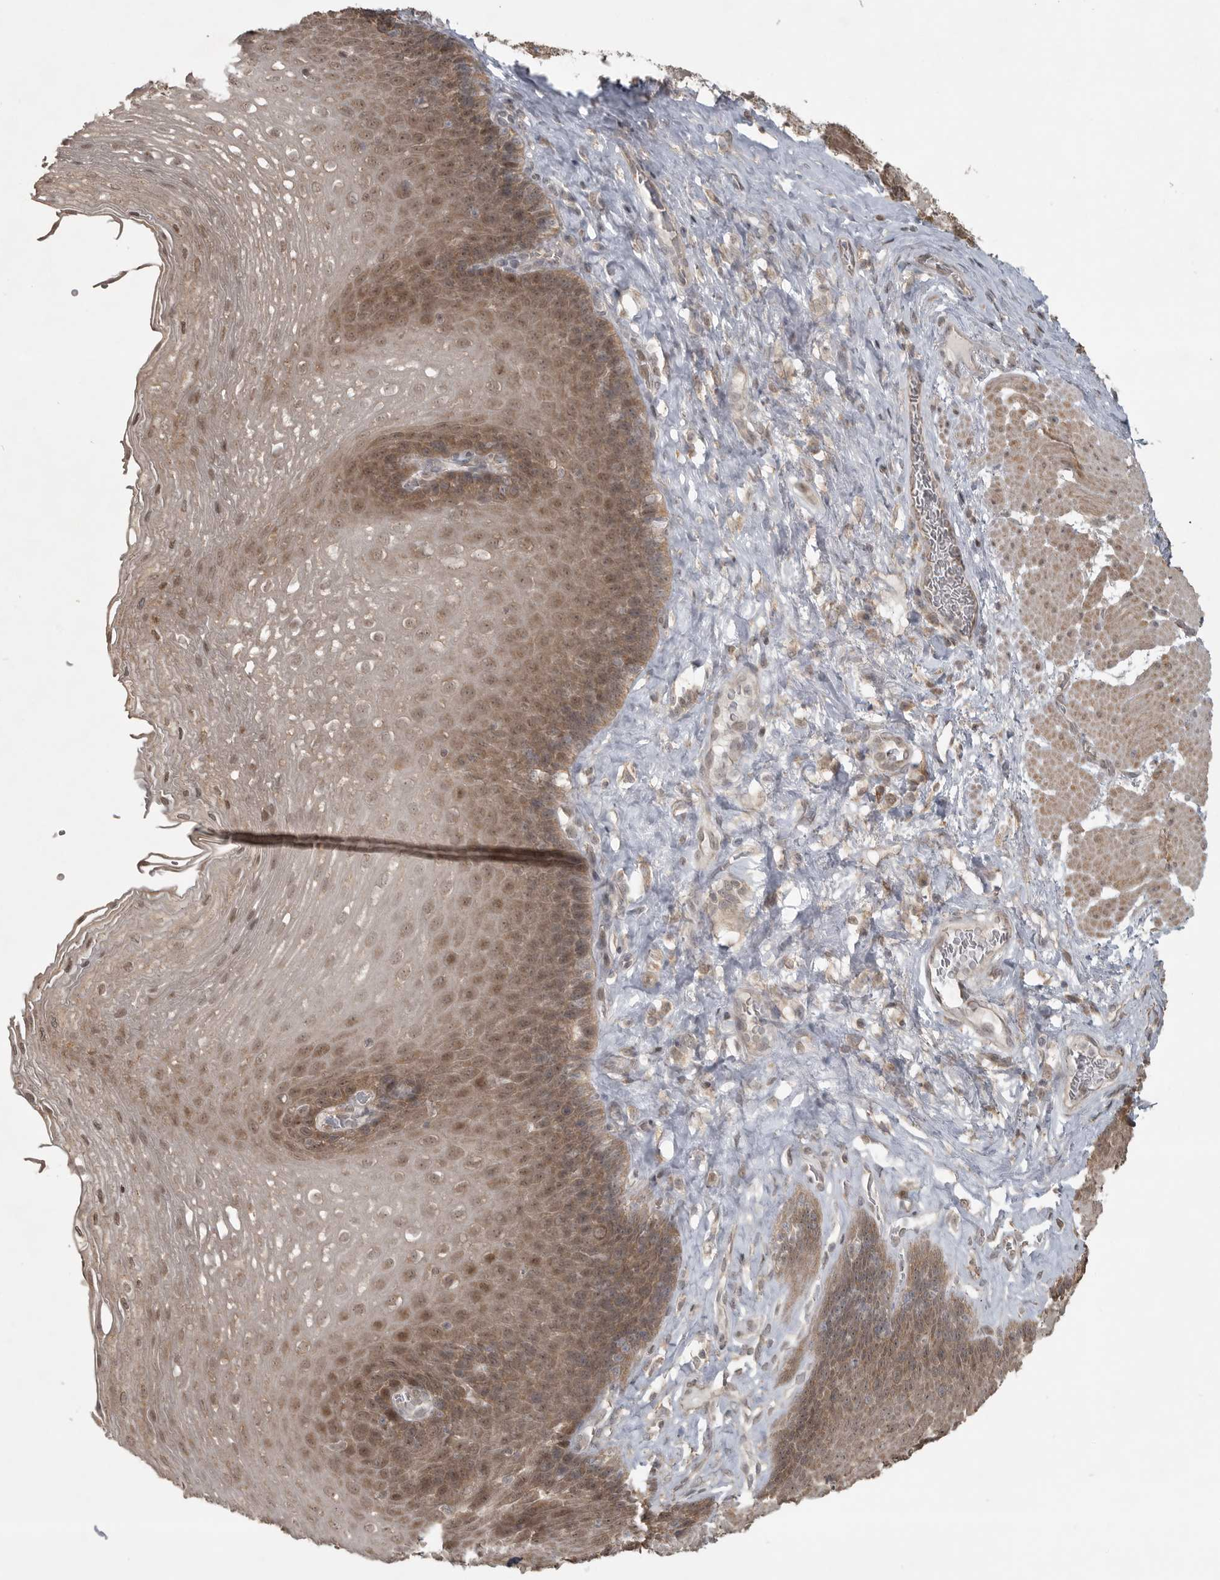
{"staining": {"intensity": "moderate", "quantity": "25%-75%", "location": "cytoplasmic/membranous,nuclear"}, "tissue": "esophagus", "cell_type": "Squamous epithelial cells", "image_type": "normal", "snomed": [{"axis": "morphology", "description": "Normal tissue, NOS"}, {"axis": "topography", "description": "Esophagus"}], "caption": "Brown immunohistochemical staining in unremarkable human esophagus reveals moderate cytoplasmic/membranous,nuclear expression in approximately 25%-75% of squamous epithelial cells.", "gene": "LLGL1", "patient": {"sex": "female", "age": 66}}